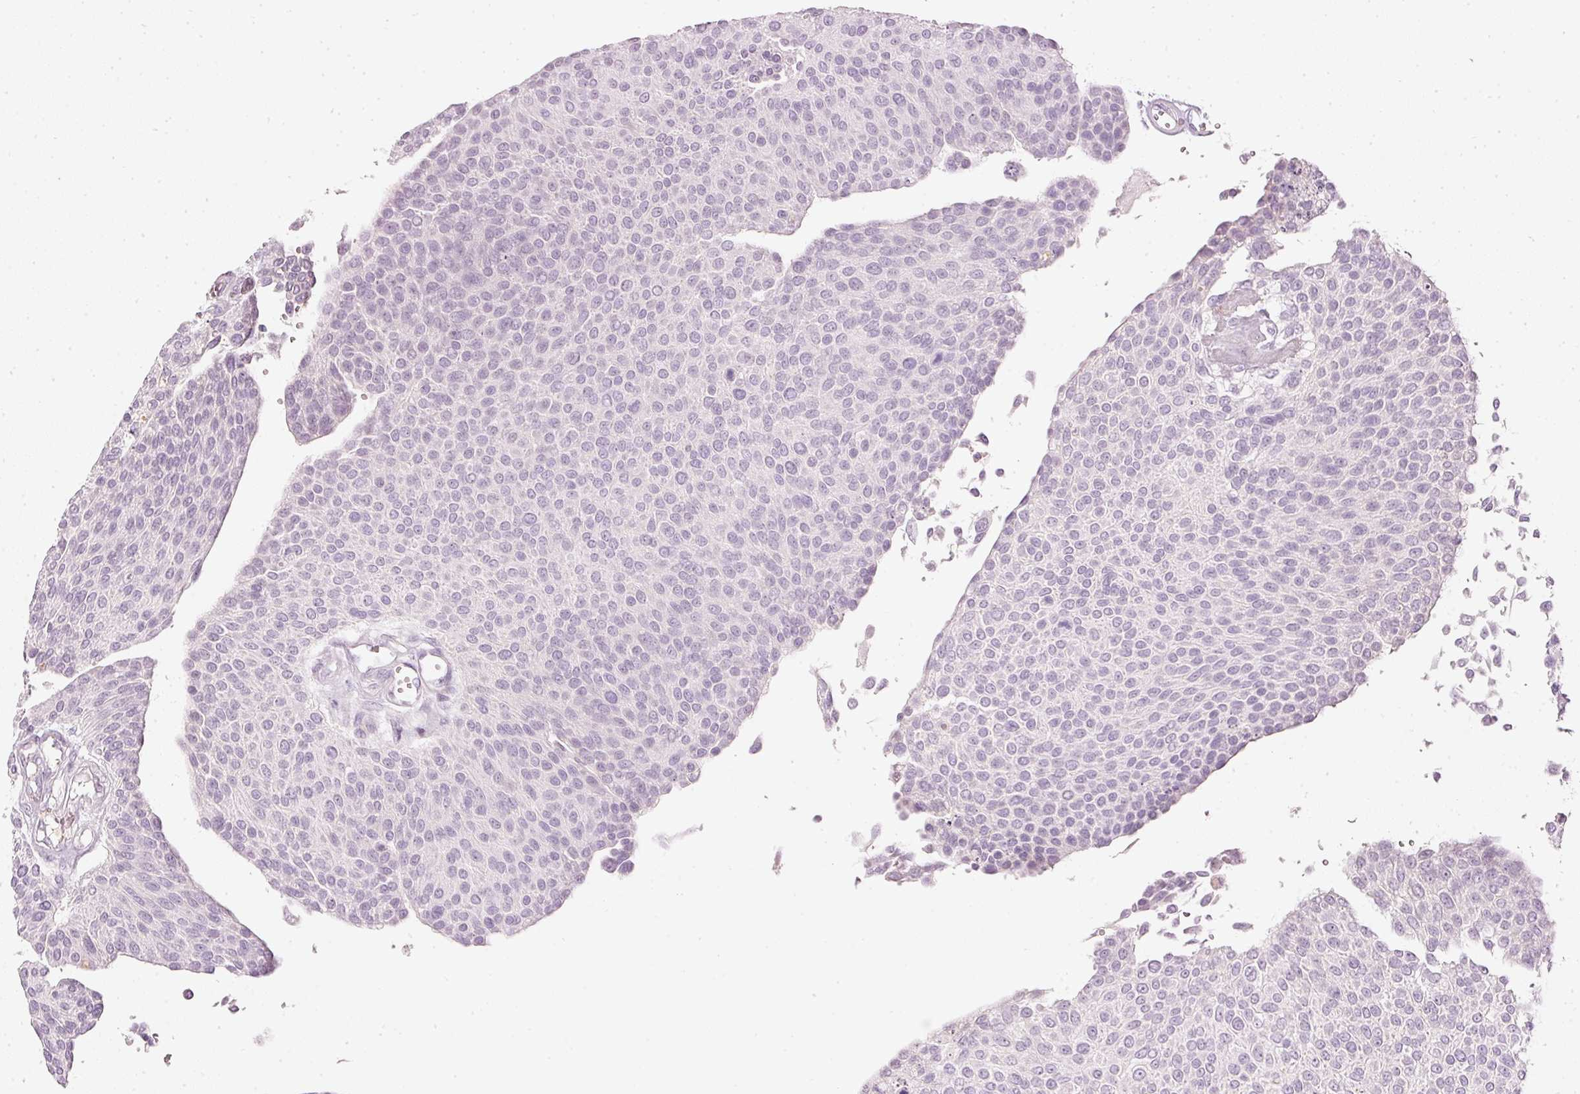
{"staining": {"intensity": "negative", "quantity": "none", "location": "none"}, "tissue": "urothelial cancer", "cell_type": "Tumor cells", "image_type": "cancer", "snomed": [{"axis": "morphology", "description": "Urothelial carcinoma, NOS"}, {"axis": "topography", "description": "Urinary bladder"}], "caption": "A high-resolution histopathology image shows IHC staining of urothelial cancer, which displays no significant expression in tumor cells.", "gene": "LECT2", "patient": {"sex": "male", "age": 55}}